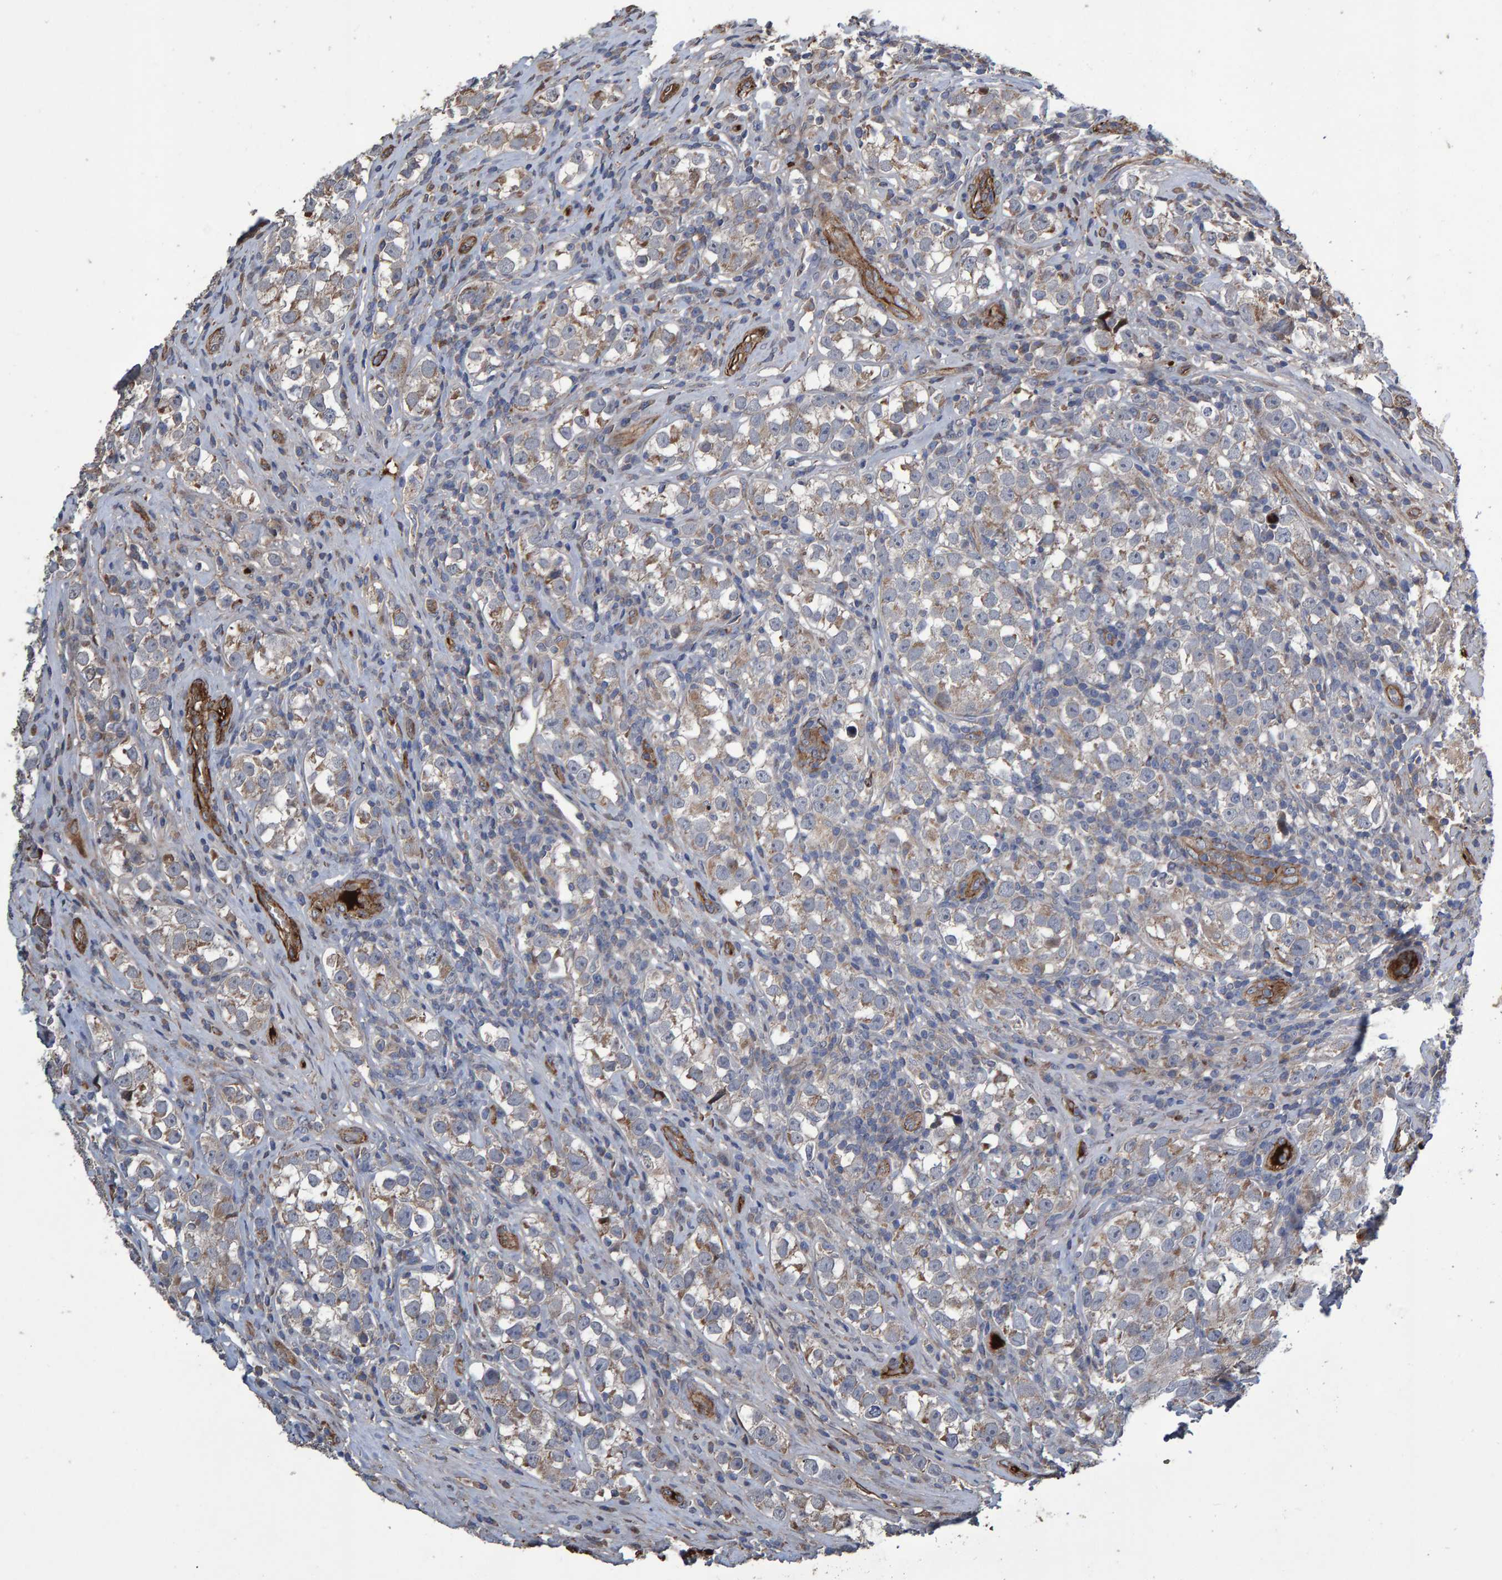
{"staining": {"intensity": "weak", "quantity": ">75%", "location": "cytoplasmic/membranous"}, "tissue": "testis cancer", "cell_type": "Tumor cells", "image_type": "cancer", "snomed": [{"axis": "morphology", "description": "Normal tissue, NOS"}, {"axis": "morphology", "description": "Seminoma, NOS"}, {"axis": "topography", "description": "Testis"}], "caption": "DAB immunohistochemical staining of testis seminoma reveals weak cytoplasmic/membranous protein expression in about >75% of tumor cells. (IHC, brightfield microscopy, high magnification).", "gene": "SLIT2", "patient": {"sex": "male", "age": 43}}